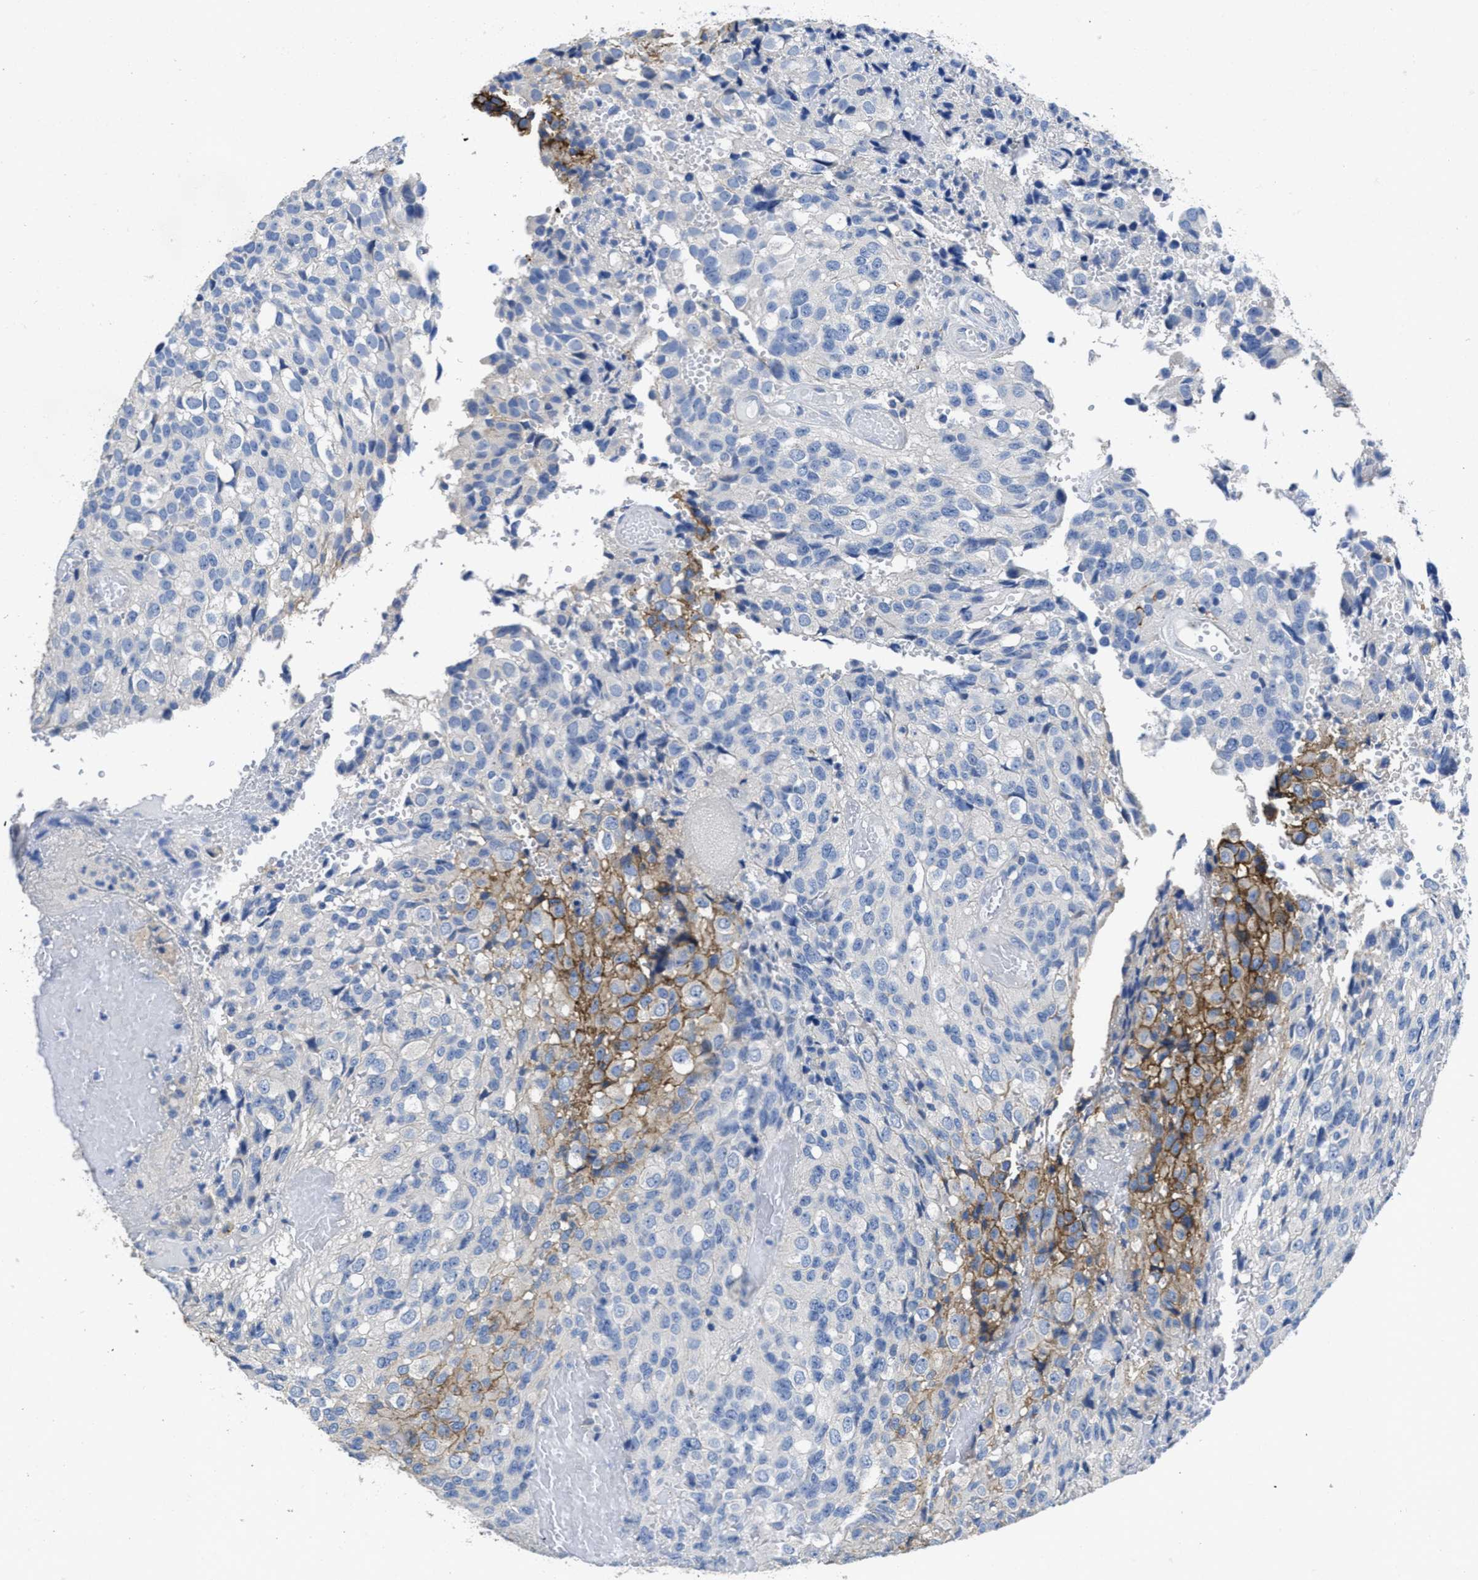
{"staining": {"intensity": "moderate", "quantity": "<25%", "location": "cytoplasmic/membranous"}, "tissue": "glioma", "cell_type": "Tumor cells", "image_type": "cancer", "snomed": [{"axis": "morphology", "description": "Glioma, malignant, High grade"}, {"axis": "topography", "description": "Brain"}], "caption": "This histopathology image shows IHC staining of high-grade glioma (malignant), with low moderate cytoplasmic/membranous expression in about <25% of tumor cells.", "gene": "CA9", "patient": {"sex": "male", "age": 32}}